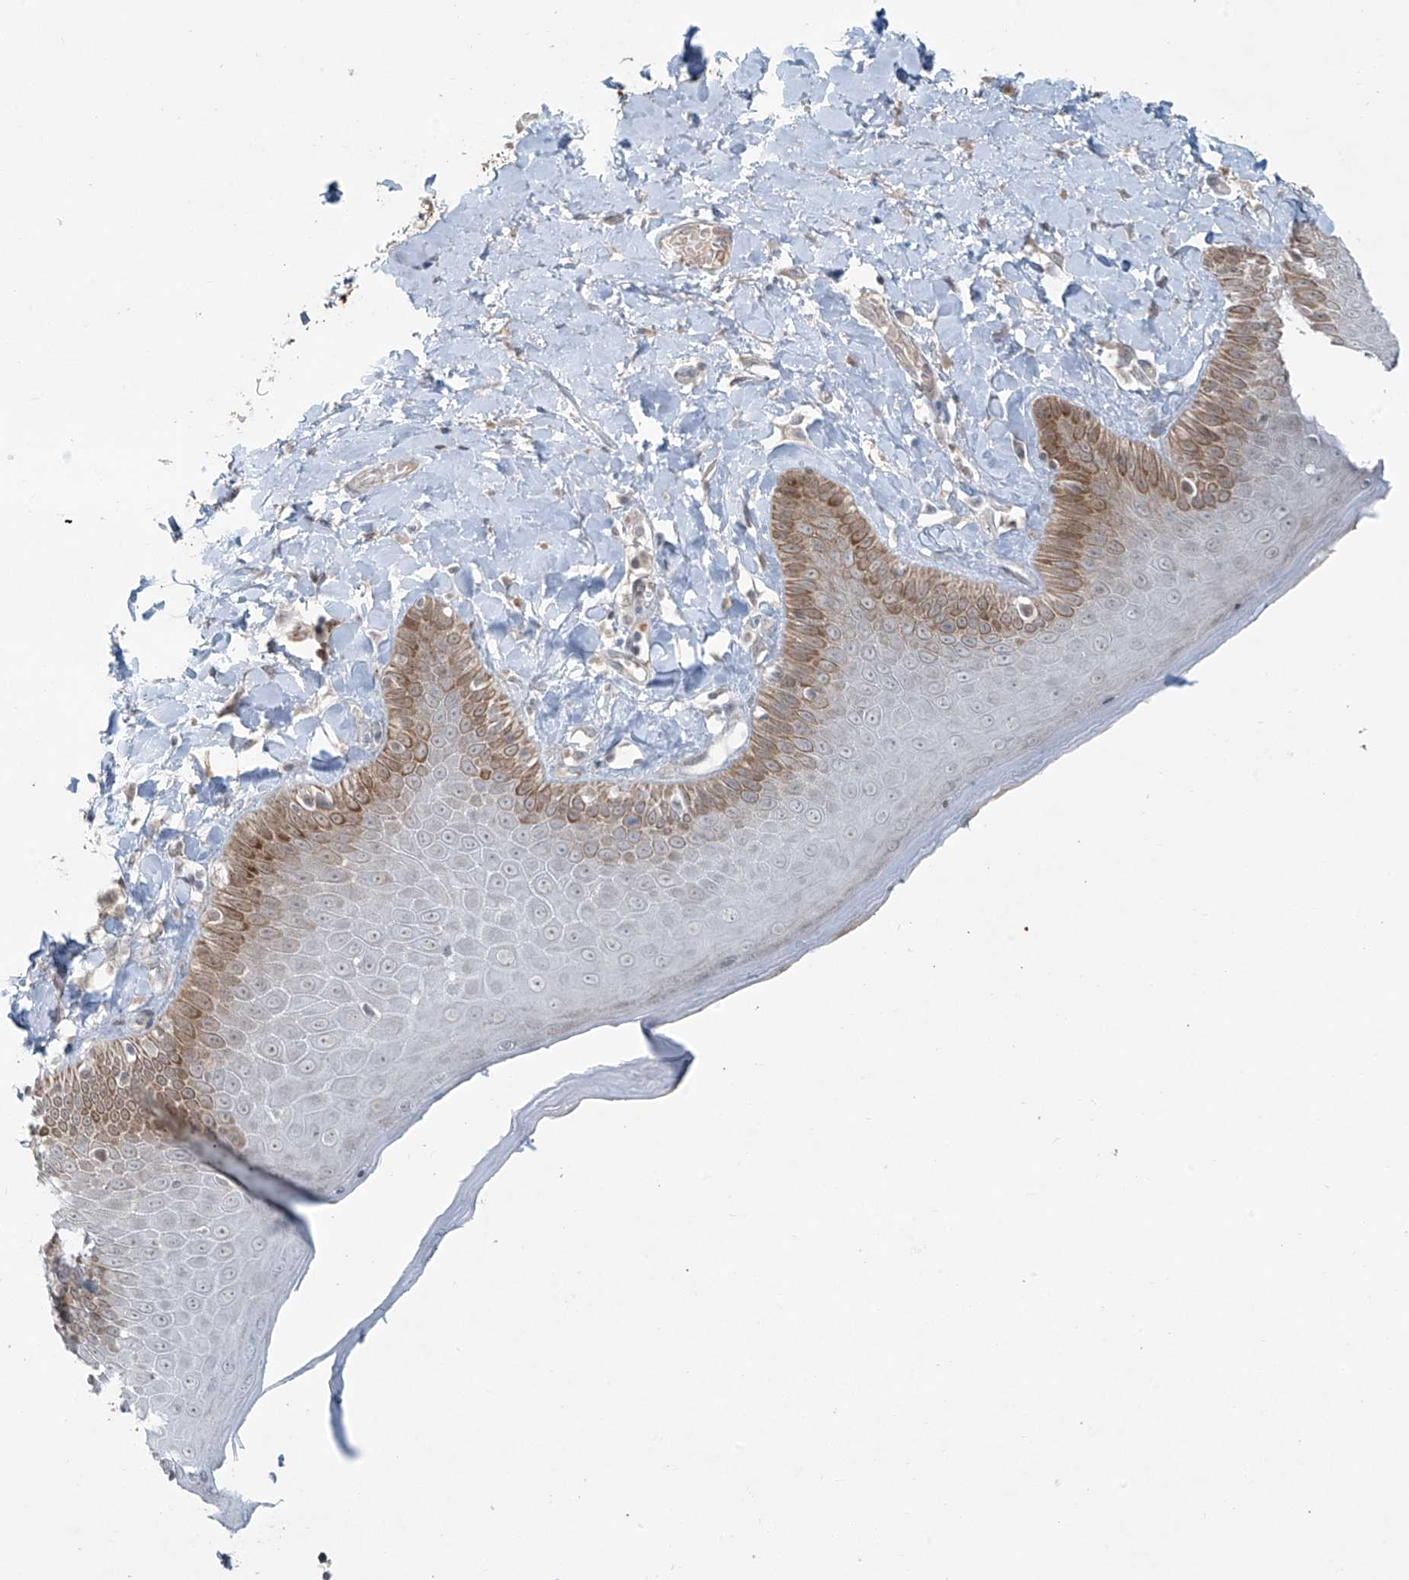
{"staining": {"intensity": "moderate", "quantity": "<25%", "location": "cytoplasmic/membranous"}, "tissue": "skin", "cell_type": "Epidermal cells", "image_type": "normal", "snomed": [{"axis": "morphology", "description": "Normal tissue, NOS"}, {"axis": "topography", "description": "Anal"}], "caption": "Immunohistochemistry image of unremarkable skin stained for a protein (brown), which exhibits low levels of moderate cytoplasmic/membranous positivity in approximately <25% of epidermal cells.", "gene": "RASGEF1A", "patient": {"sex": "male", "age": 69}}